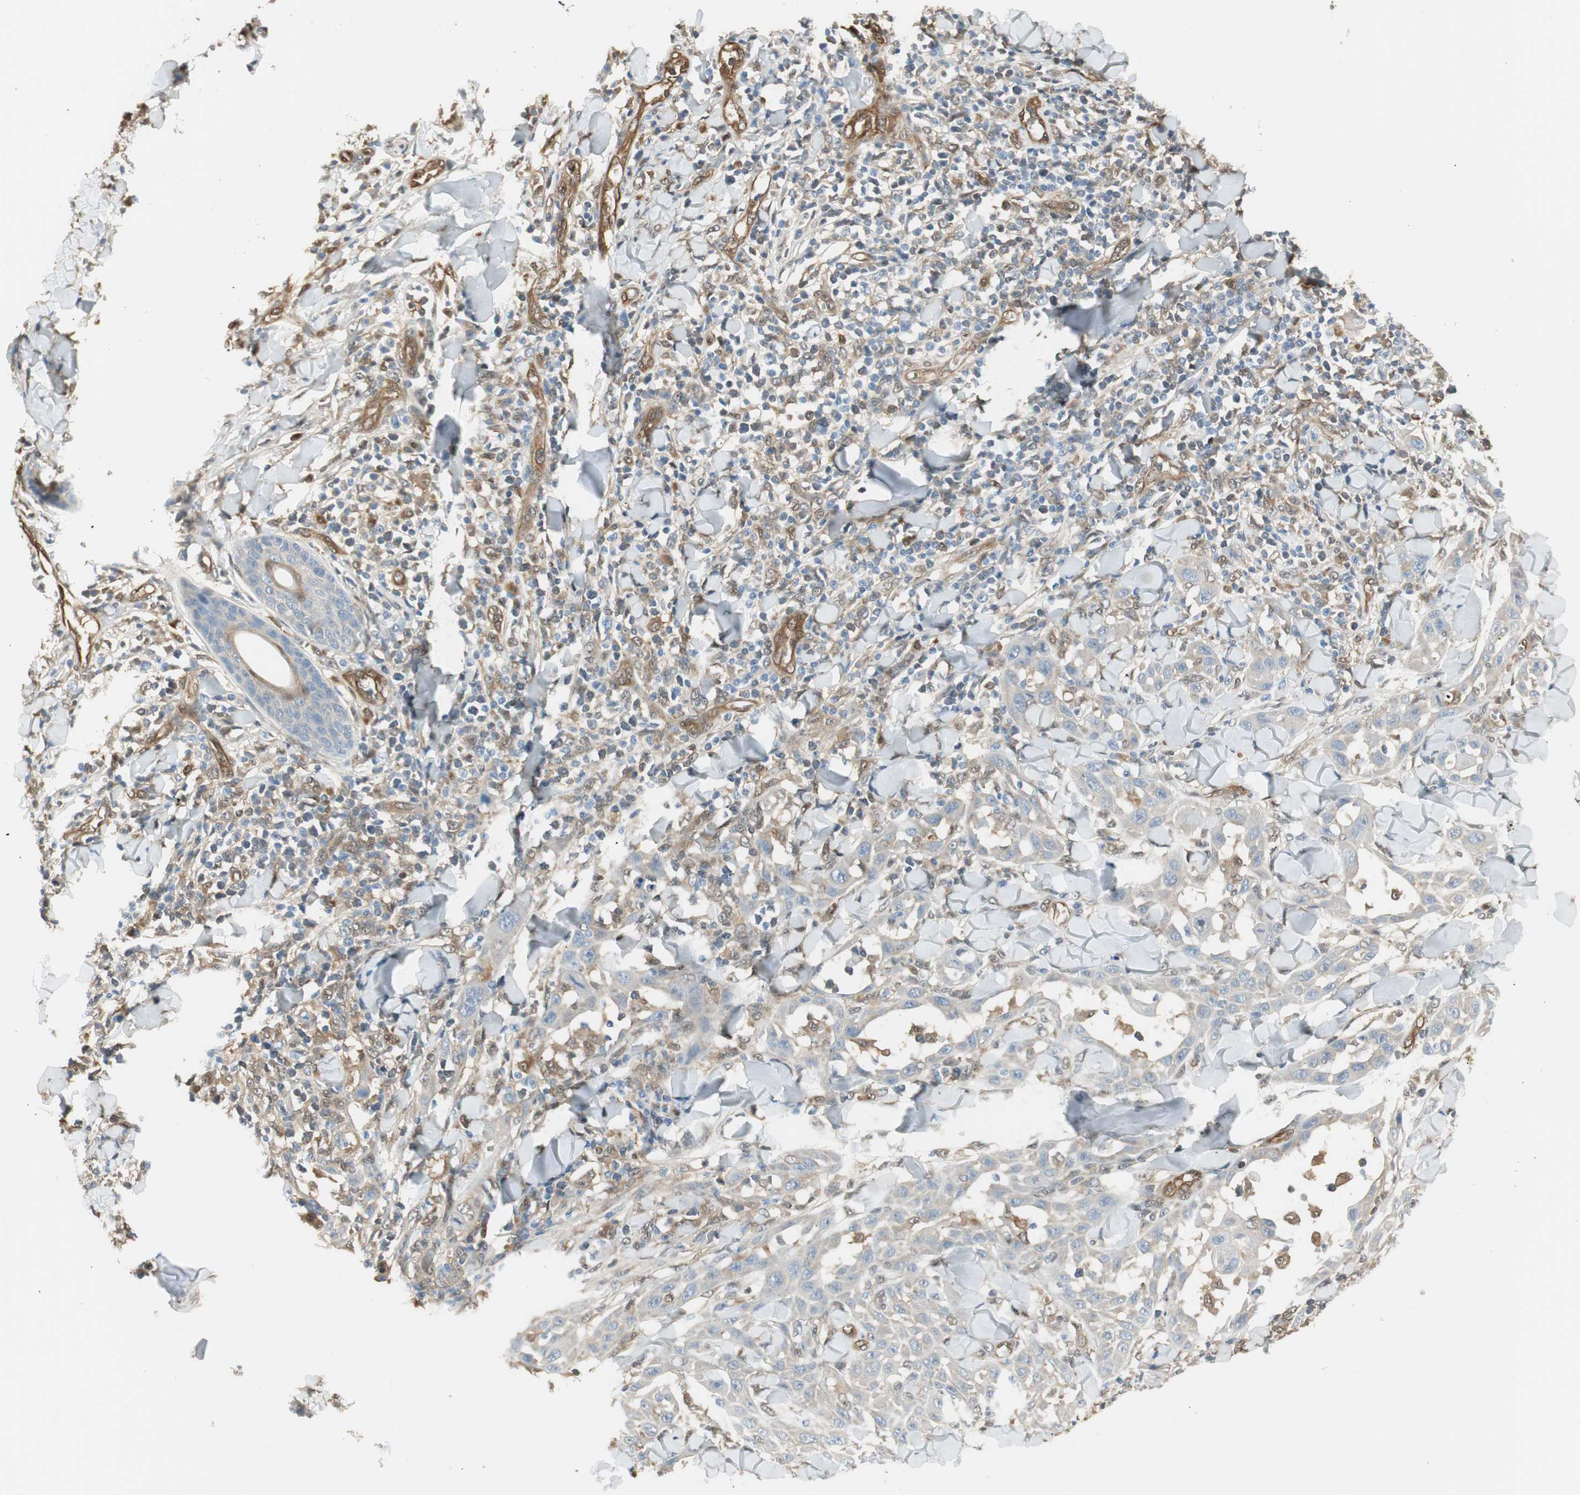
{"staining": {"intensity": "negative", "quantity": "none", "location": "none"}, "tissue": "skin cancer", "cell_type": "Tumor cells", "image_type": "cancer", "snomed": [{"axis": "morphology", "description": "Squamous cell carcinoma, NOS"}, {"axis": "topography", "description": "Skin"}], "caption": "Immunohistochemical staining of human squamous cell carcinoma (skin) displays no significant staining in tumor cells.", "gene": "SERPINB6", "patient": {"sex": "male", "age": 24}}